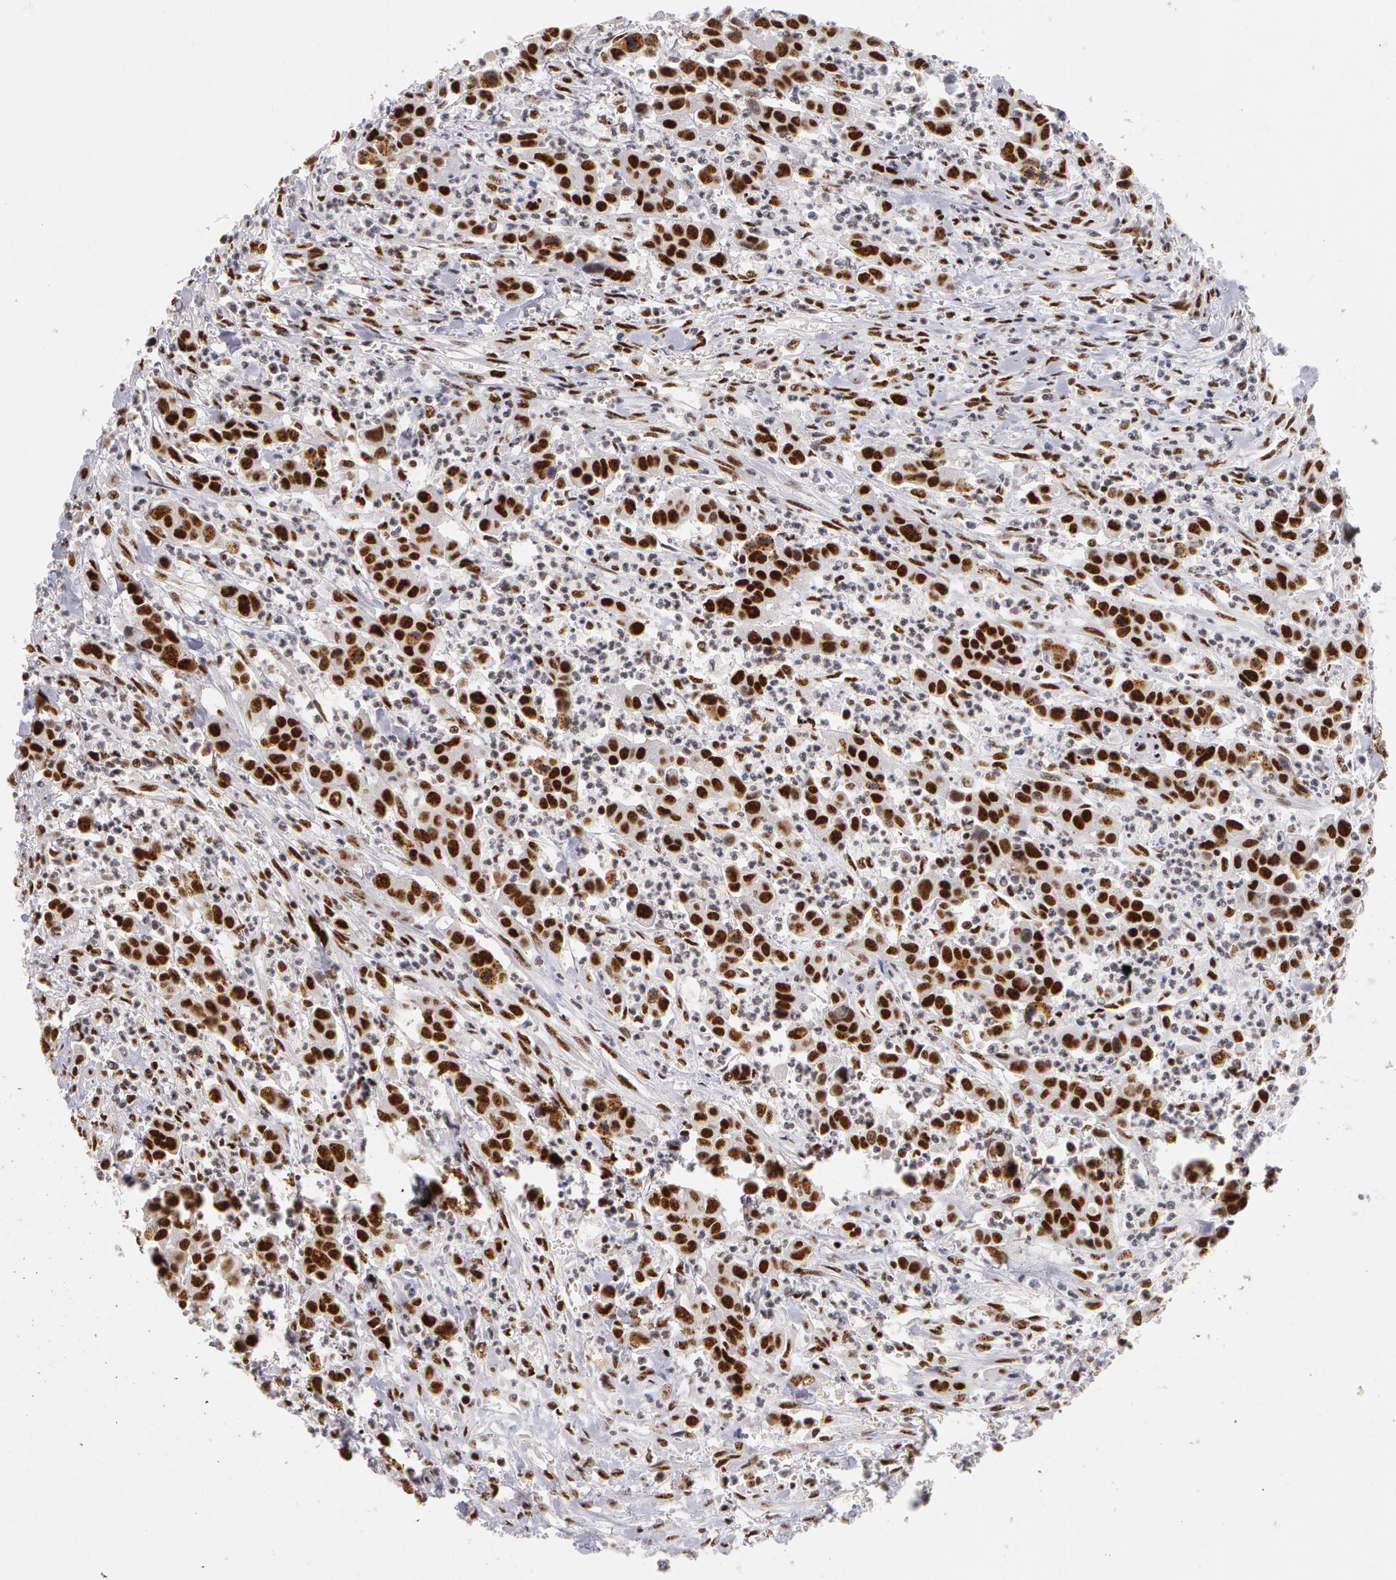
{"staining": {"intensity": "strong", "quantity": ">75%", "location": "nuclear"}, "tissue": "urothelial cancer", "cell_type": "Tumor cells", "image_type": "cancer", "snomed": [{"axis": "morphology", "description": "Urothelial carcinoma, High grade"}, {"axis": "topography", "description": "Urinary bladder"}], "caption": "The image exhibits immunohistochemical staining of urothelial cancer. There is strong nuclear staining is identified in approximately >75% of tumor cells. (Stains: DAB in brown, nuclei in blue, Microscopy: brightfield microscopy at high magnification).", "gene": "PNN", "patient": {"sex": "male", "age": 86}}